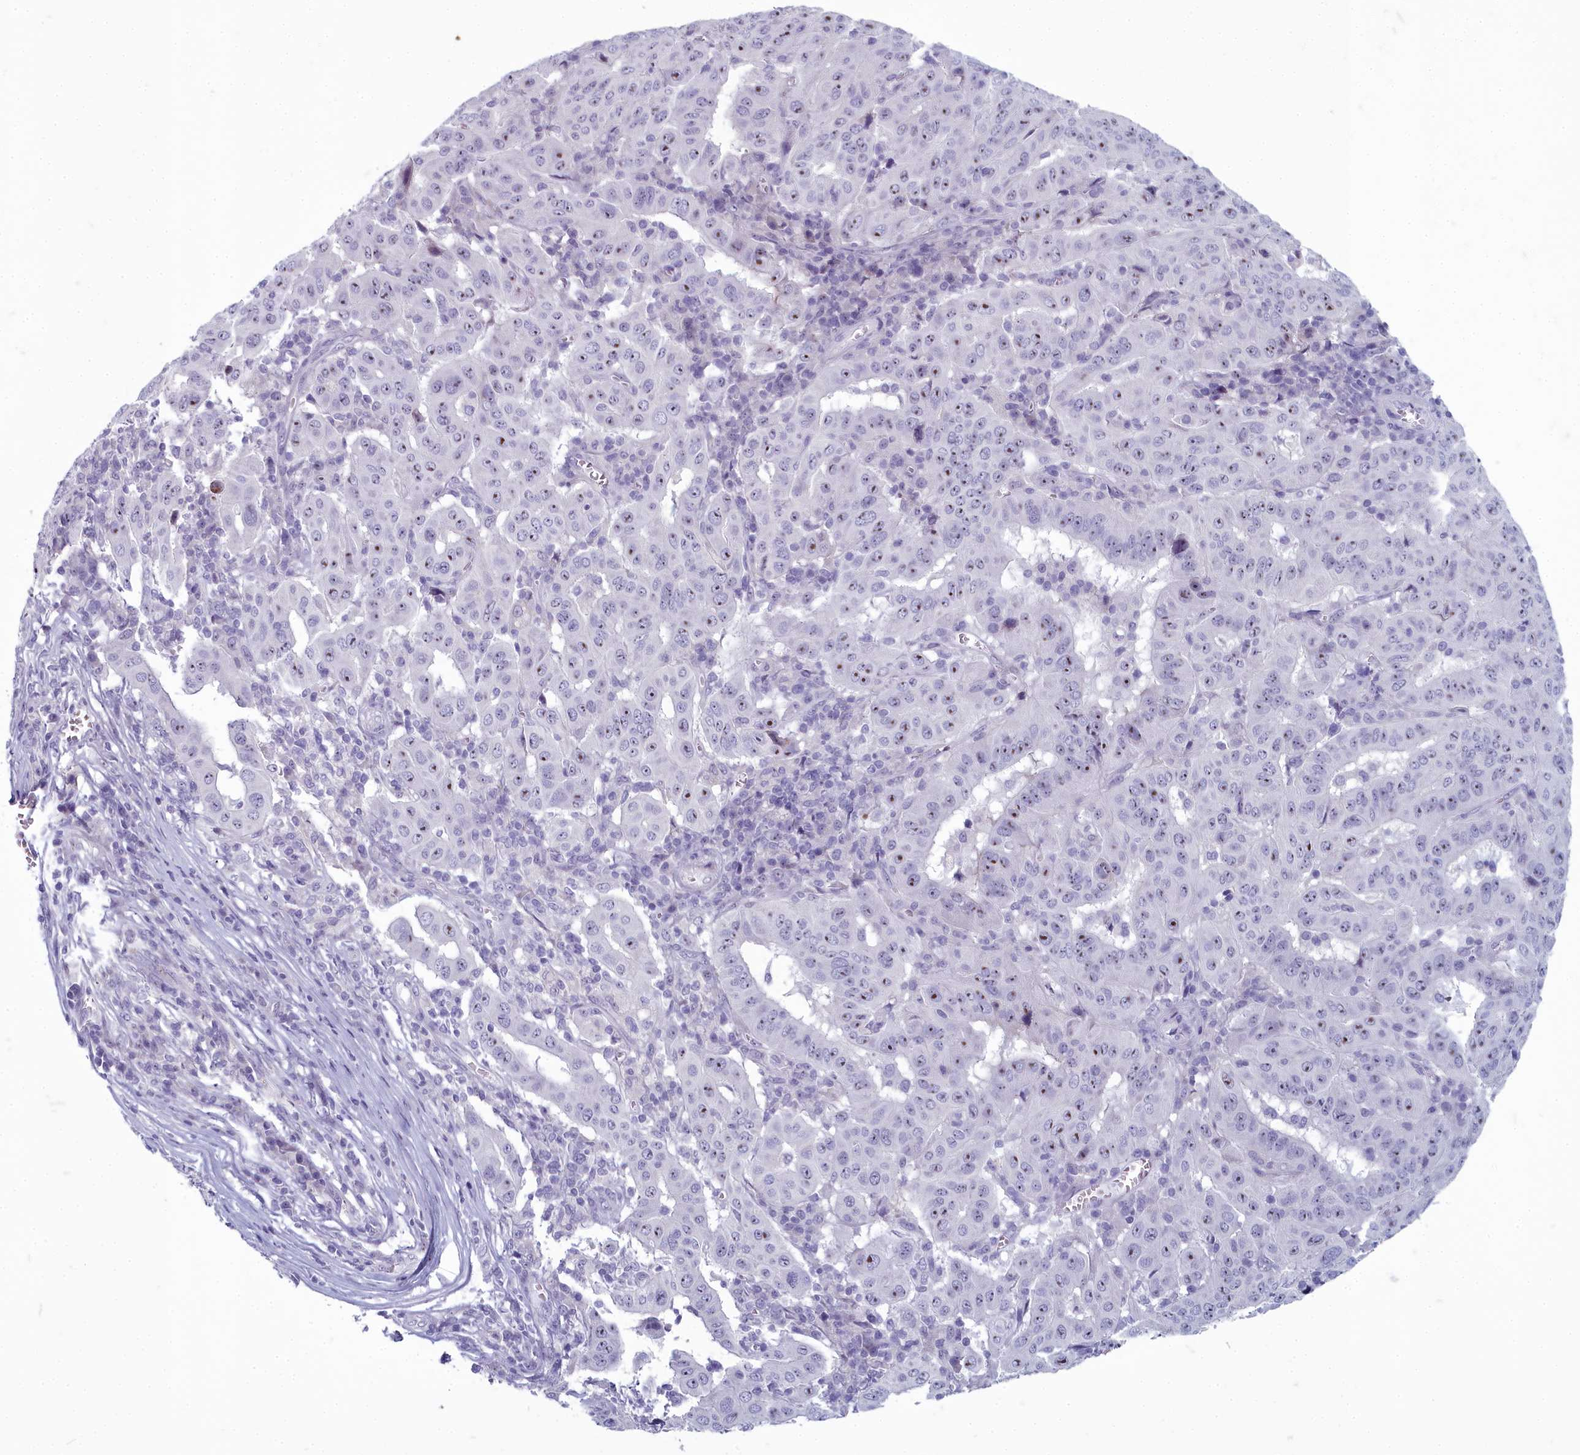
{"staining": {"intensity": "moderate", "quantity": "<25%", "location": "nuclear"}, "tissue": "pancreatic cancer", "cell_type": "Tumor cells", "image_type": "cancer", "snomed": [{"axis": "morphology", "description": "Adenocarcinoma, NOS"}, {"axis": "topography", "description": "Pancreas"}], "caption": "Protein staining displays moderate nuclear positivity in approximately <25% of tumor cells in pancreatic adenocarcinoma.", "gene": "INSYN2A", "patient": {"sex": "male", "age": 63}}